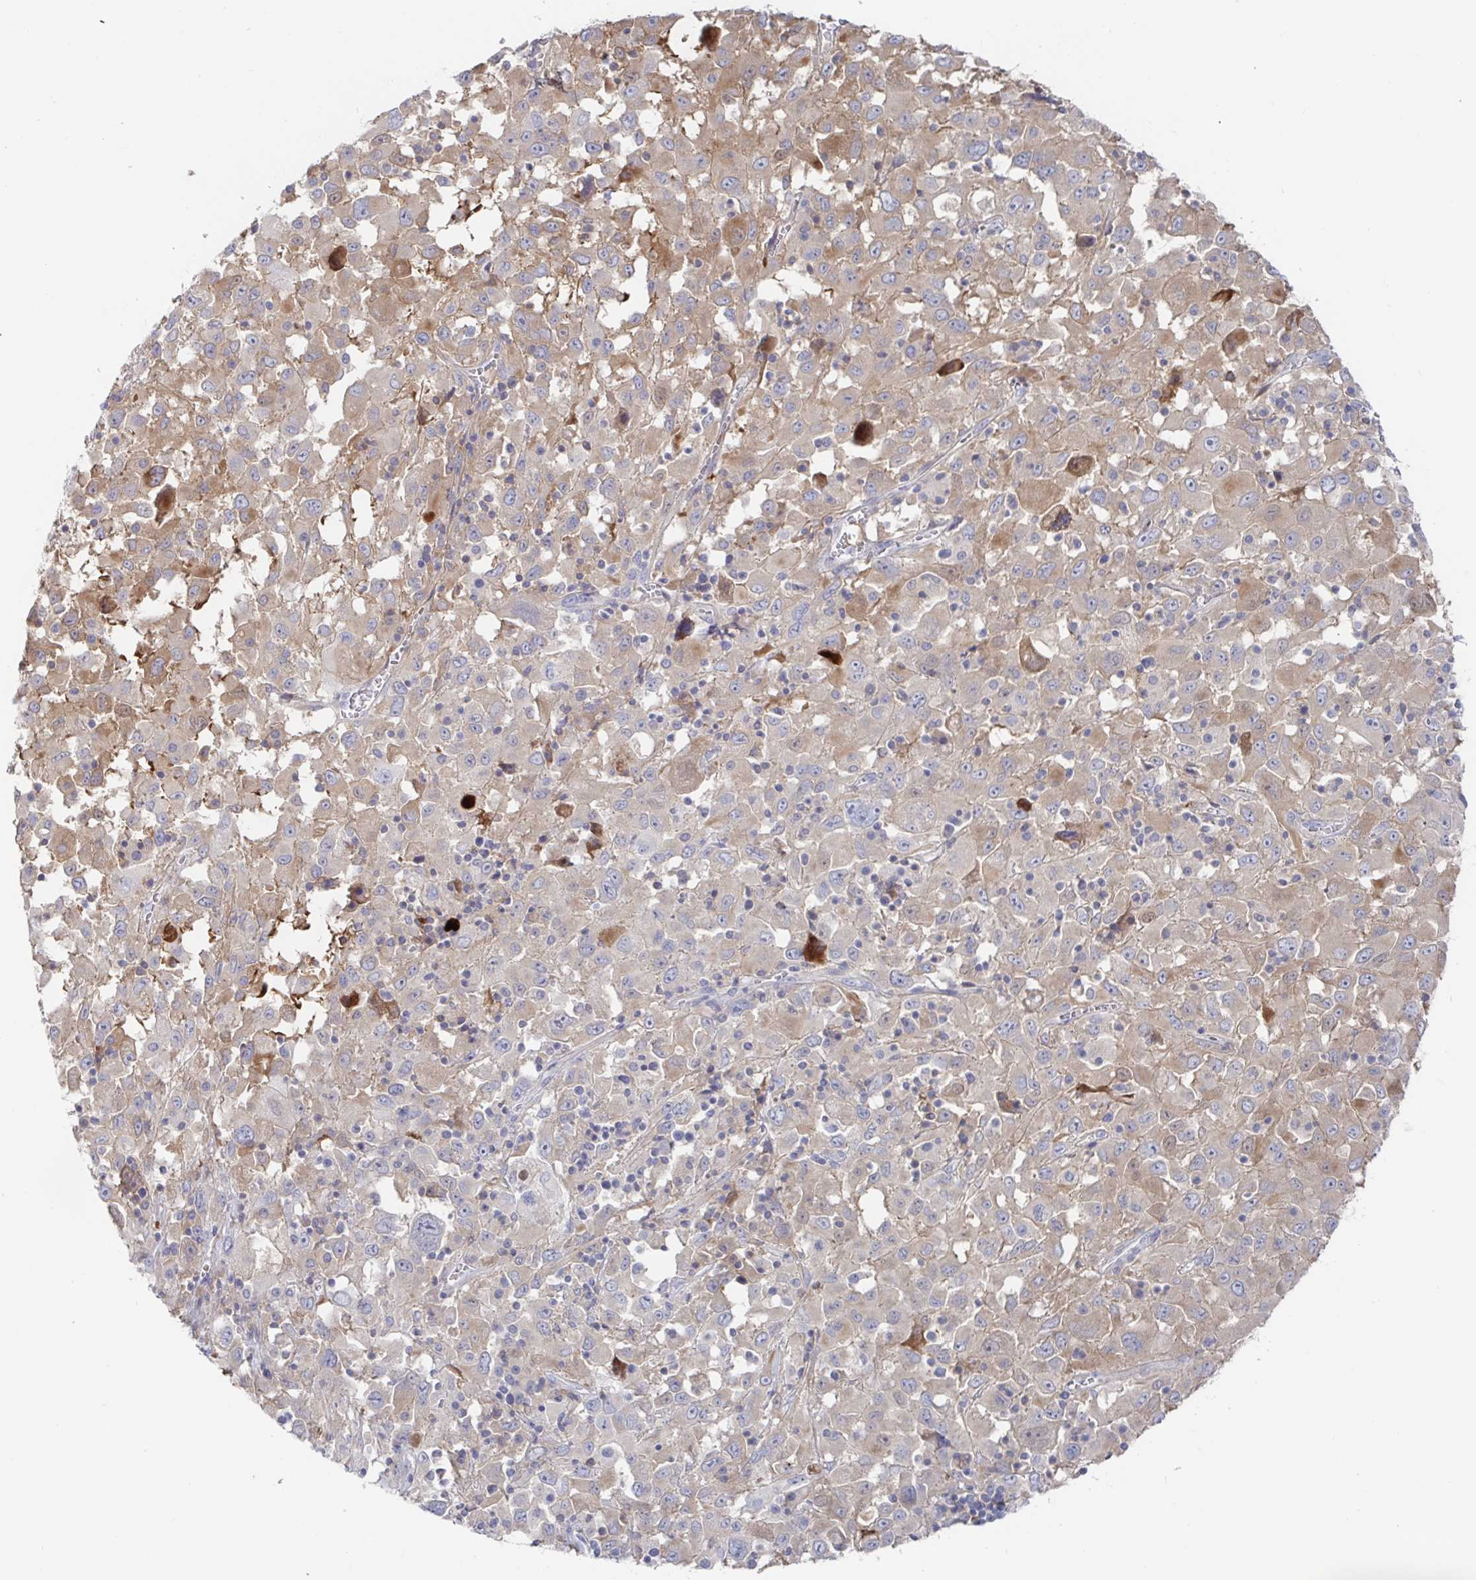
{"staining": {"intensity": "weak", "quantity": "25%-75%", "location": "cytoplasmic/membranous"}, "tissue": "melanoma", "cell_type": "Tumor cells", "image_type": "cancer", "snomed": [{"axis": "morphology", "description": "Malignant melanoma, Metastatic site"}, {"axis": "topography", "description": "Soft tissue"}], "caption": "Protein expression analysis of malignant melanoma (metastatic site) shows weak cytoplasmic/membranous staining in approximately 25%-75% of tumor cells.", "gene": "GPR148", "patient": {"sex": "male", "age": 50}}